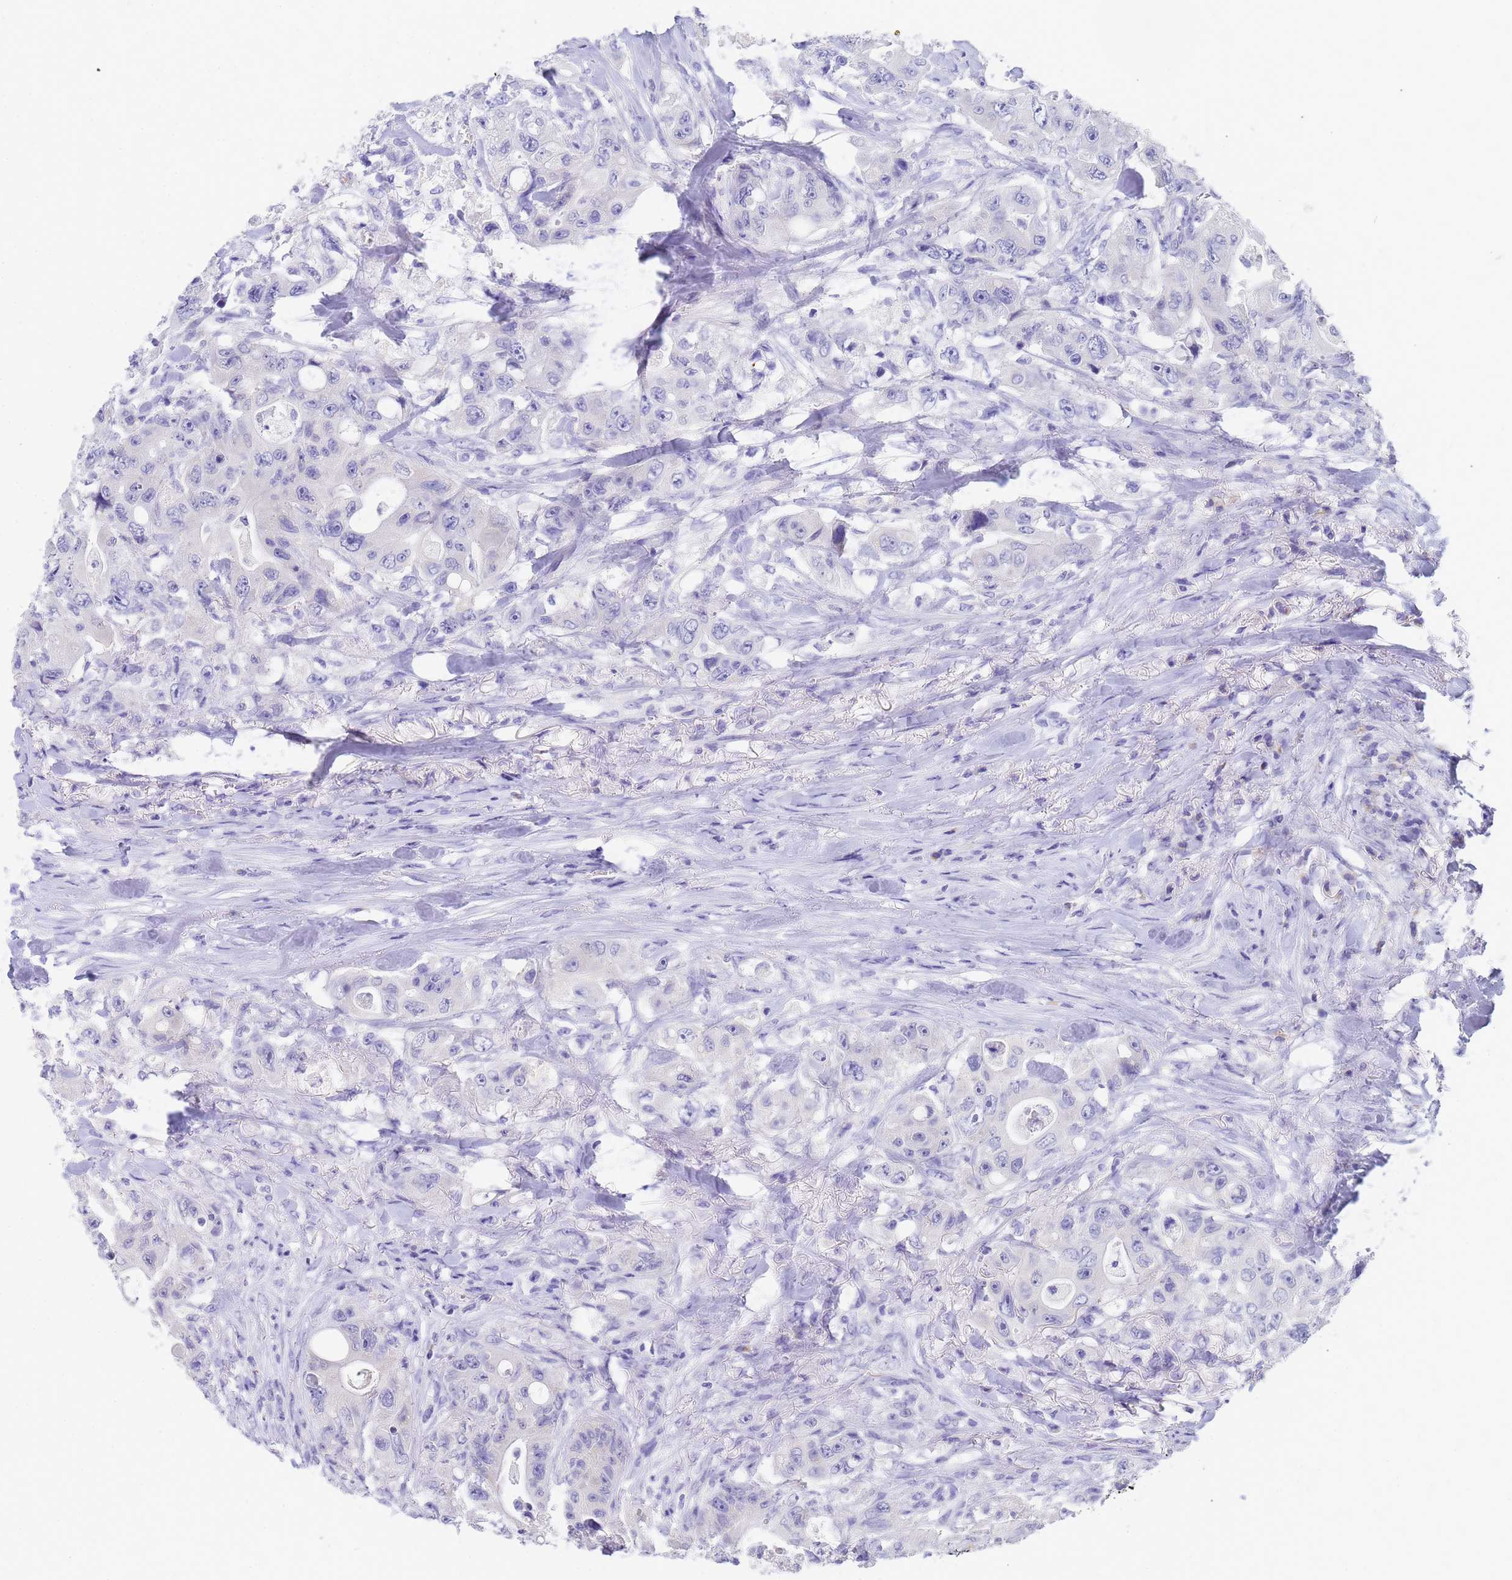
{"staining": {"intensity": "negative", "quantity": "none", "location": "none"}, "tissue": "colorectal cancer", "cell_type": "Tumor cells", "image_type": "cancer", "snomed": [{"axis": "morphology", "description": "Adenocarcinoma, NOS"}, {"axis": "topography", "description": "Colon"}], "caption": "This is an immunohistochemistry micrograph of colorectal cancer. There is no expression in tumor cells.", "gene": "STATH", "patient": {"sex": "female", "age": 46}}